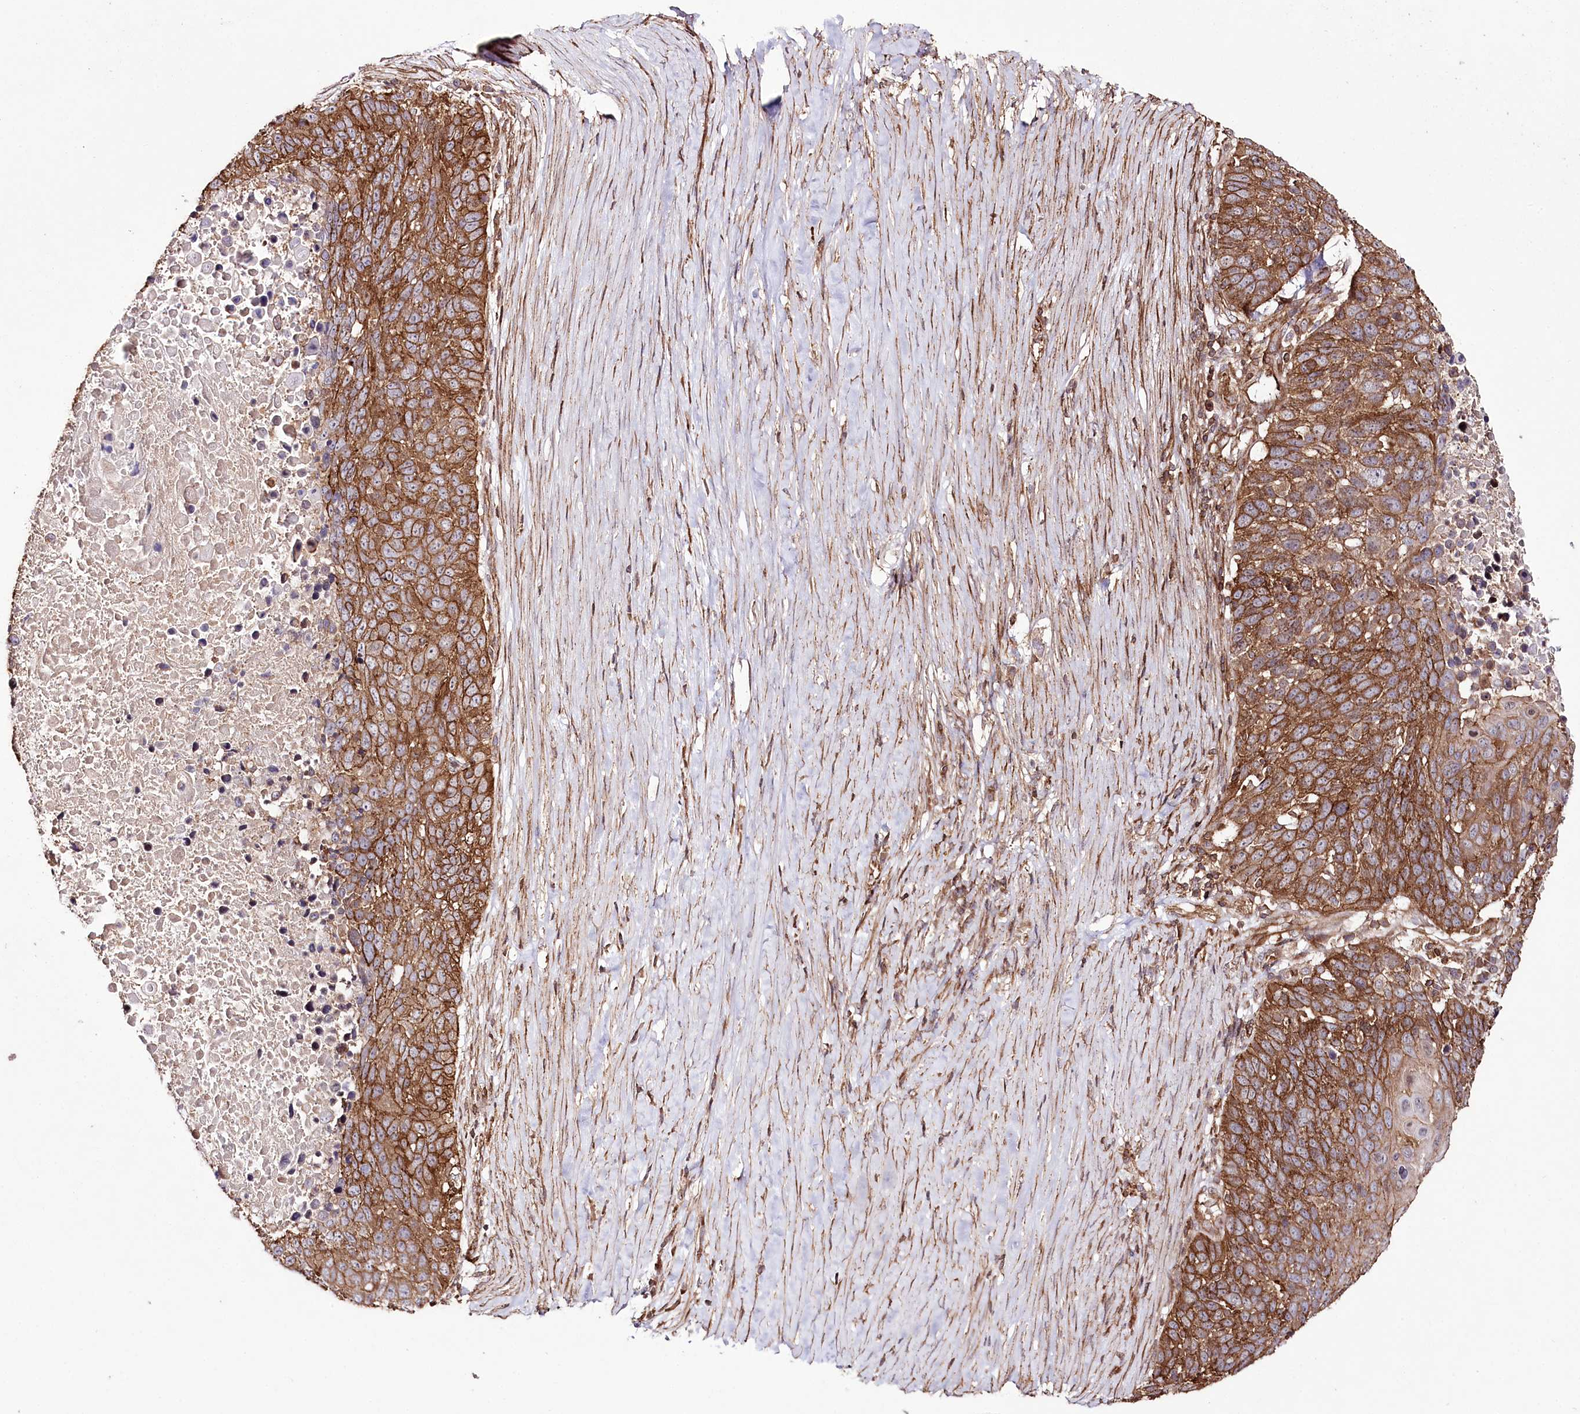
{"staining": {"intensity": "strong", "quantity": ">75%", "location": "cytoplasmic/membranous"}, "tissue": "lung cancer", "cell_type": "Tumor cells", "image_type": "cancer", "snomed": [{"axis": "morphology", "description": "Normal tissue, NOS"}, {"axis": "morphology", "description": "Squamous cell carcinoma, NOS"}, {"axis": "topography", "description": "Lymph node"}, {"axis": "topography", "description": "Lung"}], "caption": "The immunohistochemical stain shows strong cytoplasmic/membranous staining in tumor cells of lung cancer tissue. The staining was performed using DAB (3,3'-diaminobenzidine) to visualize the protein expression in brown, while the nuclei were stained in blue with hematoxylin (Magnification: 20x).", "gene": "DHX29", "patient": {"sex": "male", "age": 66}}